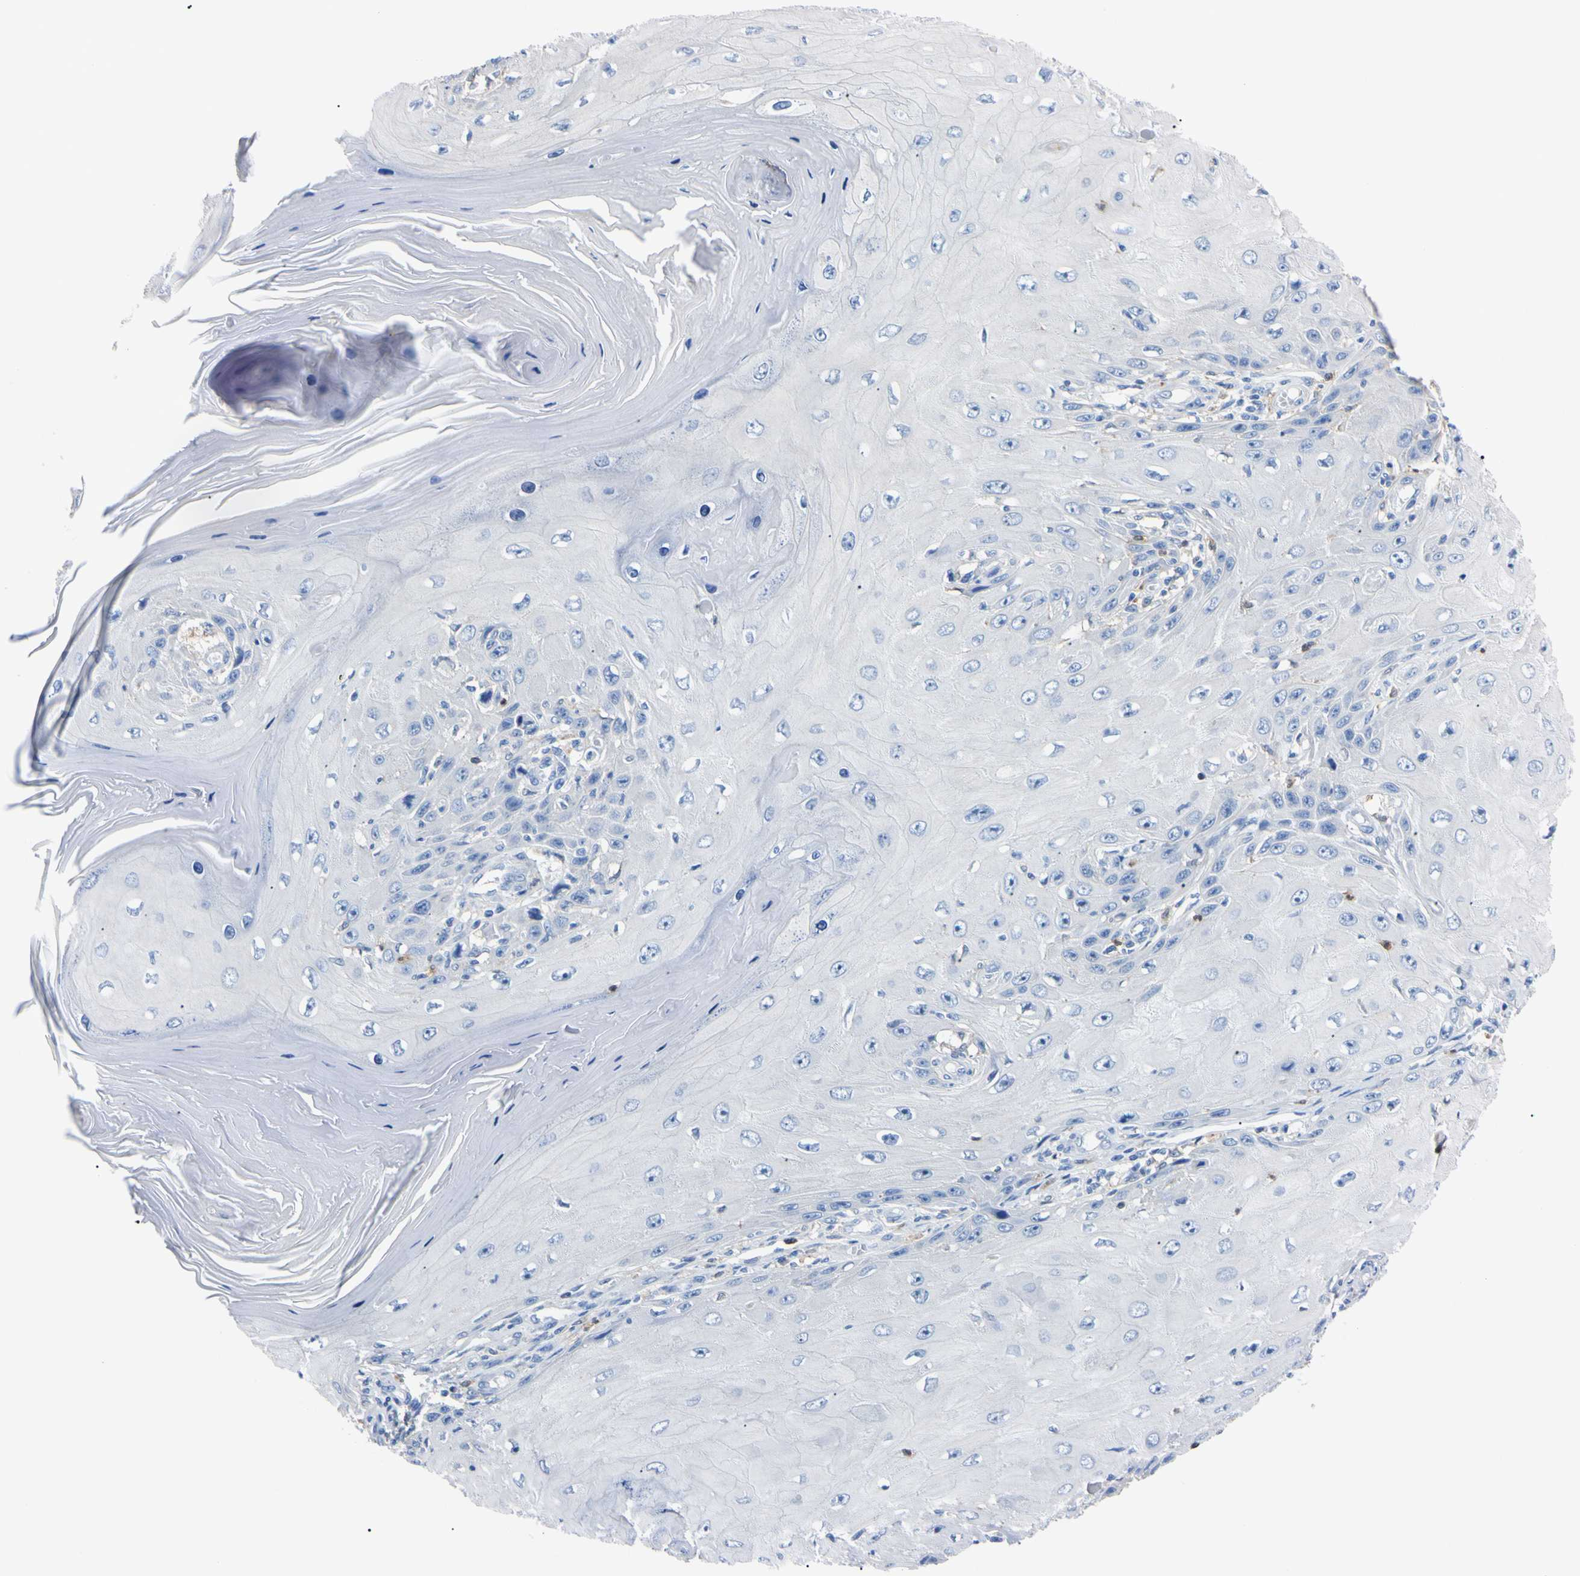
{"staining": {"intensity": "negative", "quantity": "none", "location": "none"}, "tissue": "skin cancer", "cell_type": "Tumor cells", "image_type": "cancer", "snomed": [{"axis": "morphology", "description": "Squamous cell carcinoma, NOS"}, {"axis": "topography", "description": "Skin"}], "caption": "The photomicrograph demonstrates no significant expression in tumor cells of skin cancer.", "gene": "NCF4", "patient": {"sex": "female", "age": 73}}